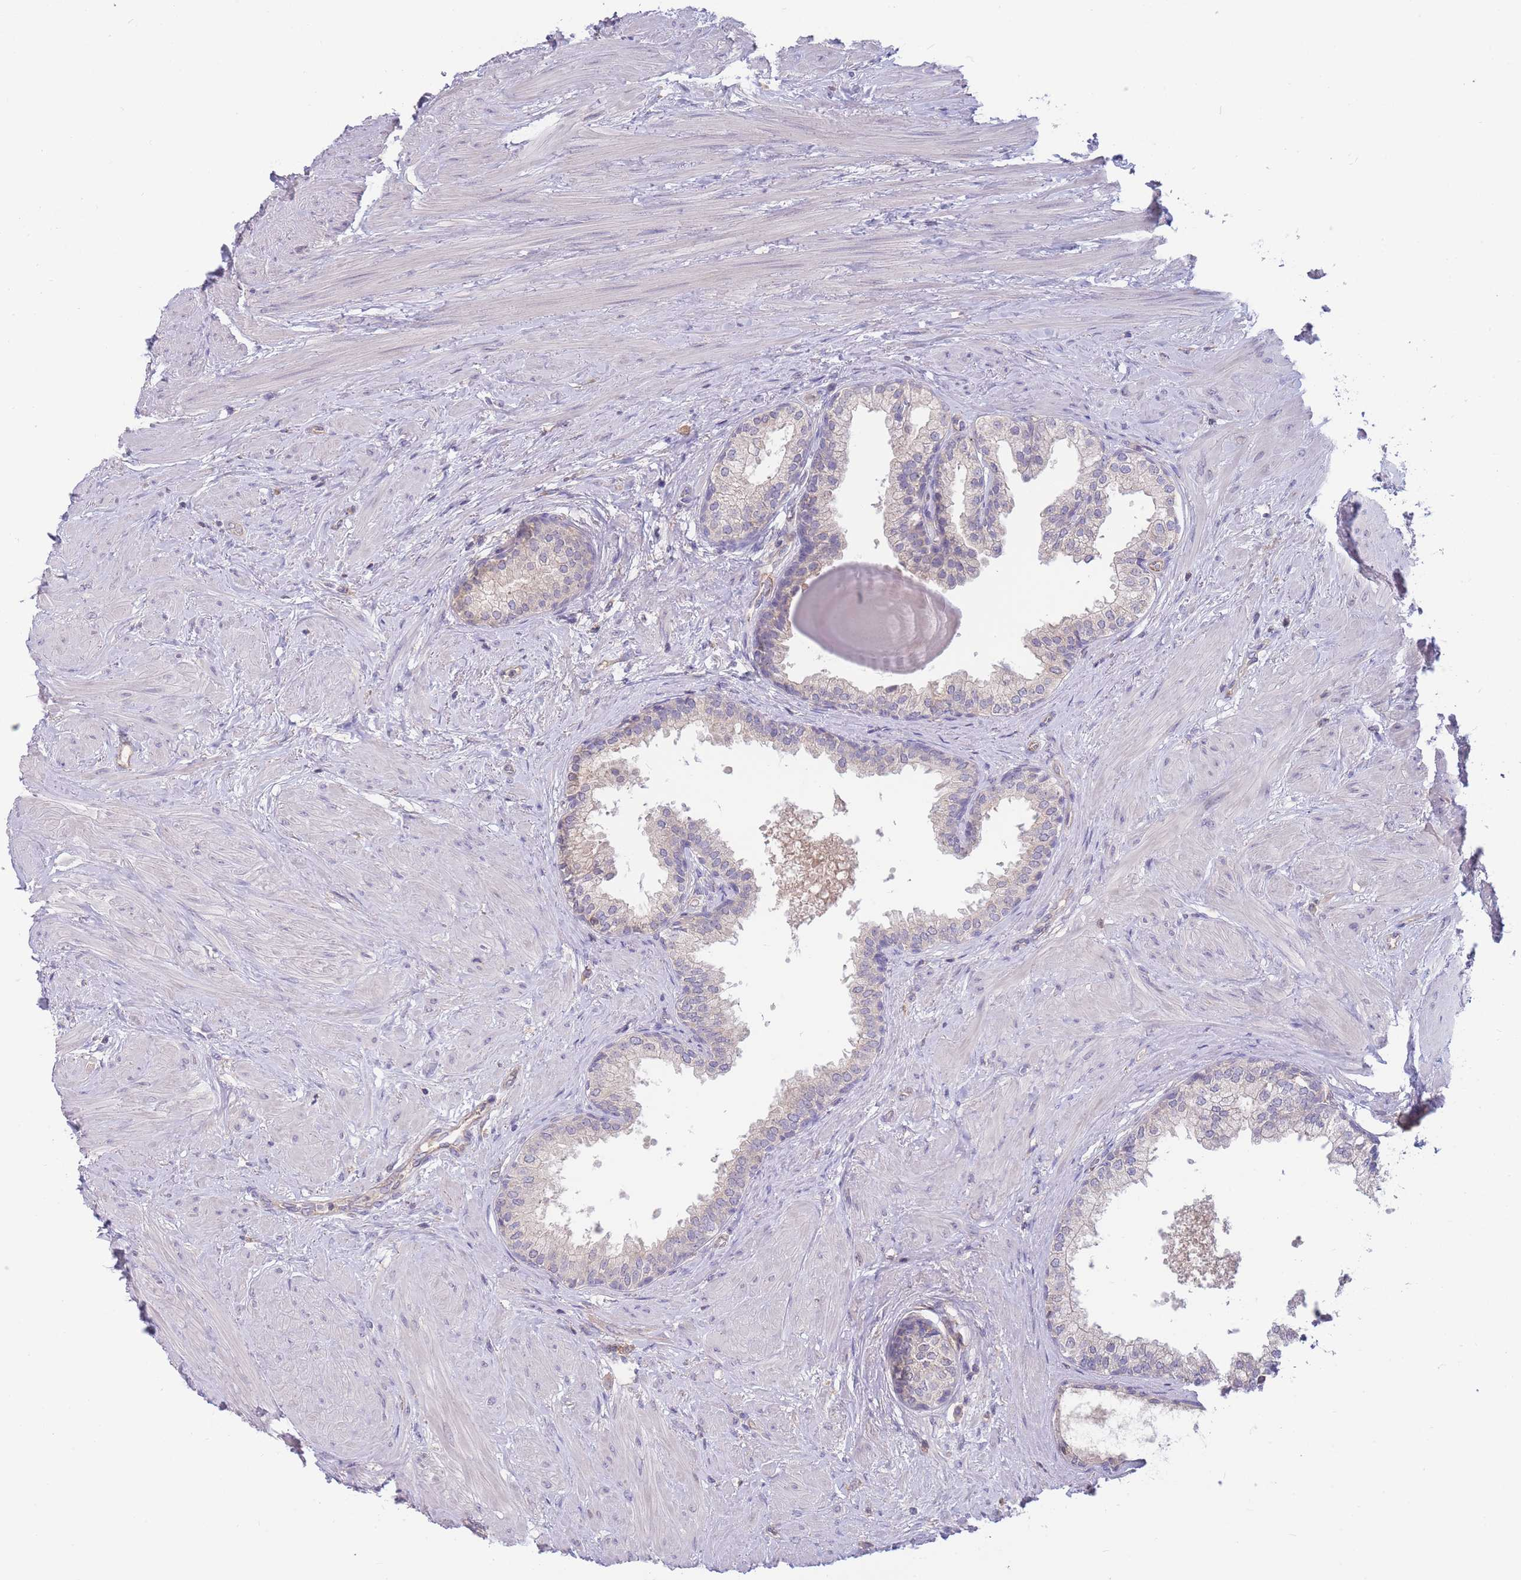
{"staining": {"intensity": "negative", "quantity": "none", "location": "none"}, "tissue": "prostate", "cell_type": "Glandular cells", "image_type": "normal", "snomed": [{"axis": "morphology", "description": "Normal tissue, NOS"}, {"axis": "topography", "description": "Prostate"}], "caption": "Immunohistochemistry micrograph of benign prostate: prostate stained with DAB exhibits no significant protein expression in glandular cells.", "gene": "NDUFAF5", "patient": {"sex": "male", "age": 48}}